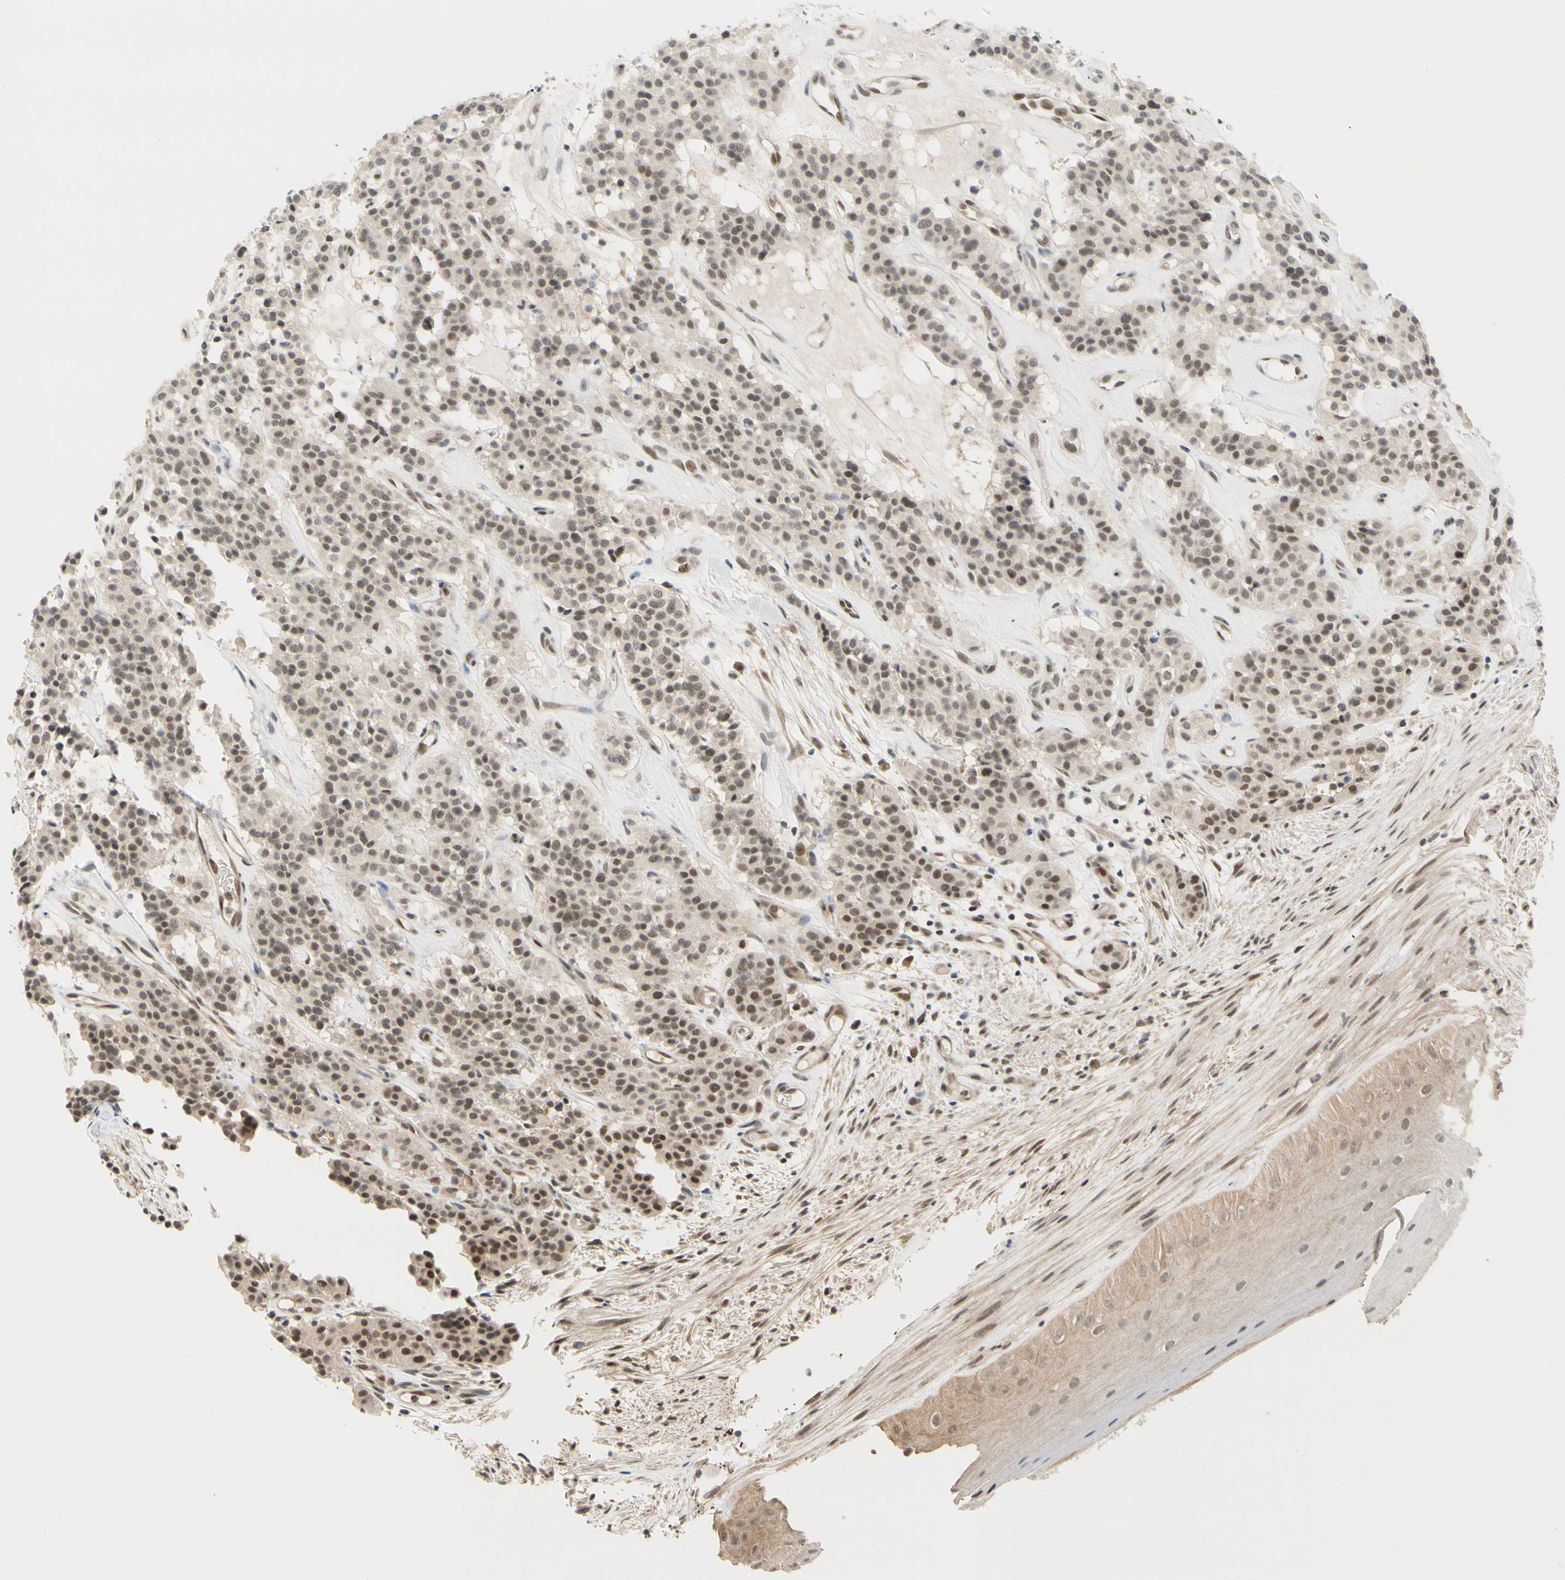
{"staining": {"intensity": "weak", "quantity": ">75%", "location": "nuclear"}, "tissue": "carcinoid", "cell_type": "Tumor cells", "image_type": "cancer", "snomed": [{"axis": "morphology", "description": "Carcinoid, malignant, NOS"}, {"axis": "topography", "description": "Lung"}], "caption": "Immunohistochemistry (IHC) of human carcinoid (malignant) demonstrates low levels of weak nuclear expression in approximately >75% of tumor cells. (DAB (3,3'-diaminobenzidine) = brown stain, brightfield microscopy at high magnification).", "gene": "TAF4", "patient": {"sex": "male", "age": 30}}